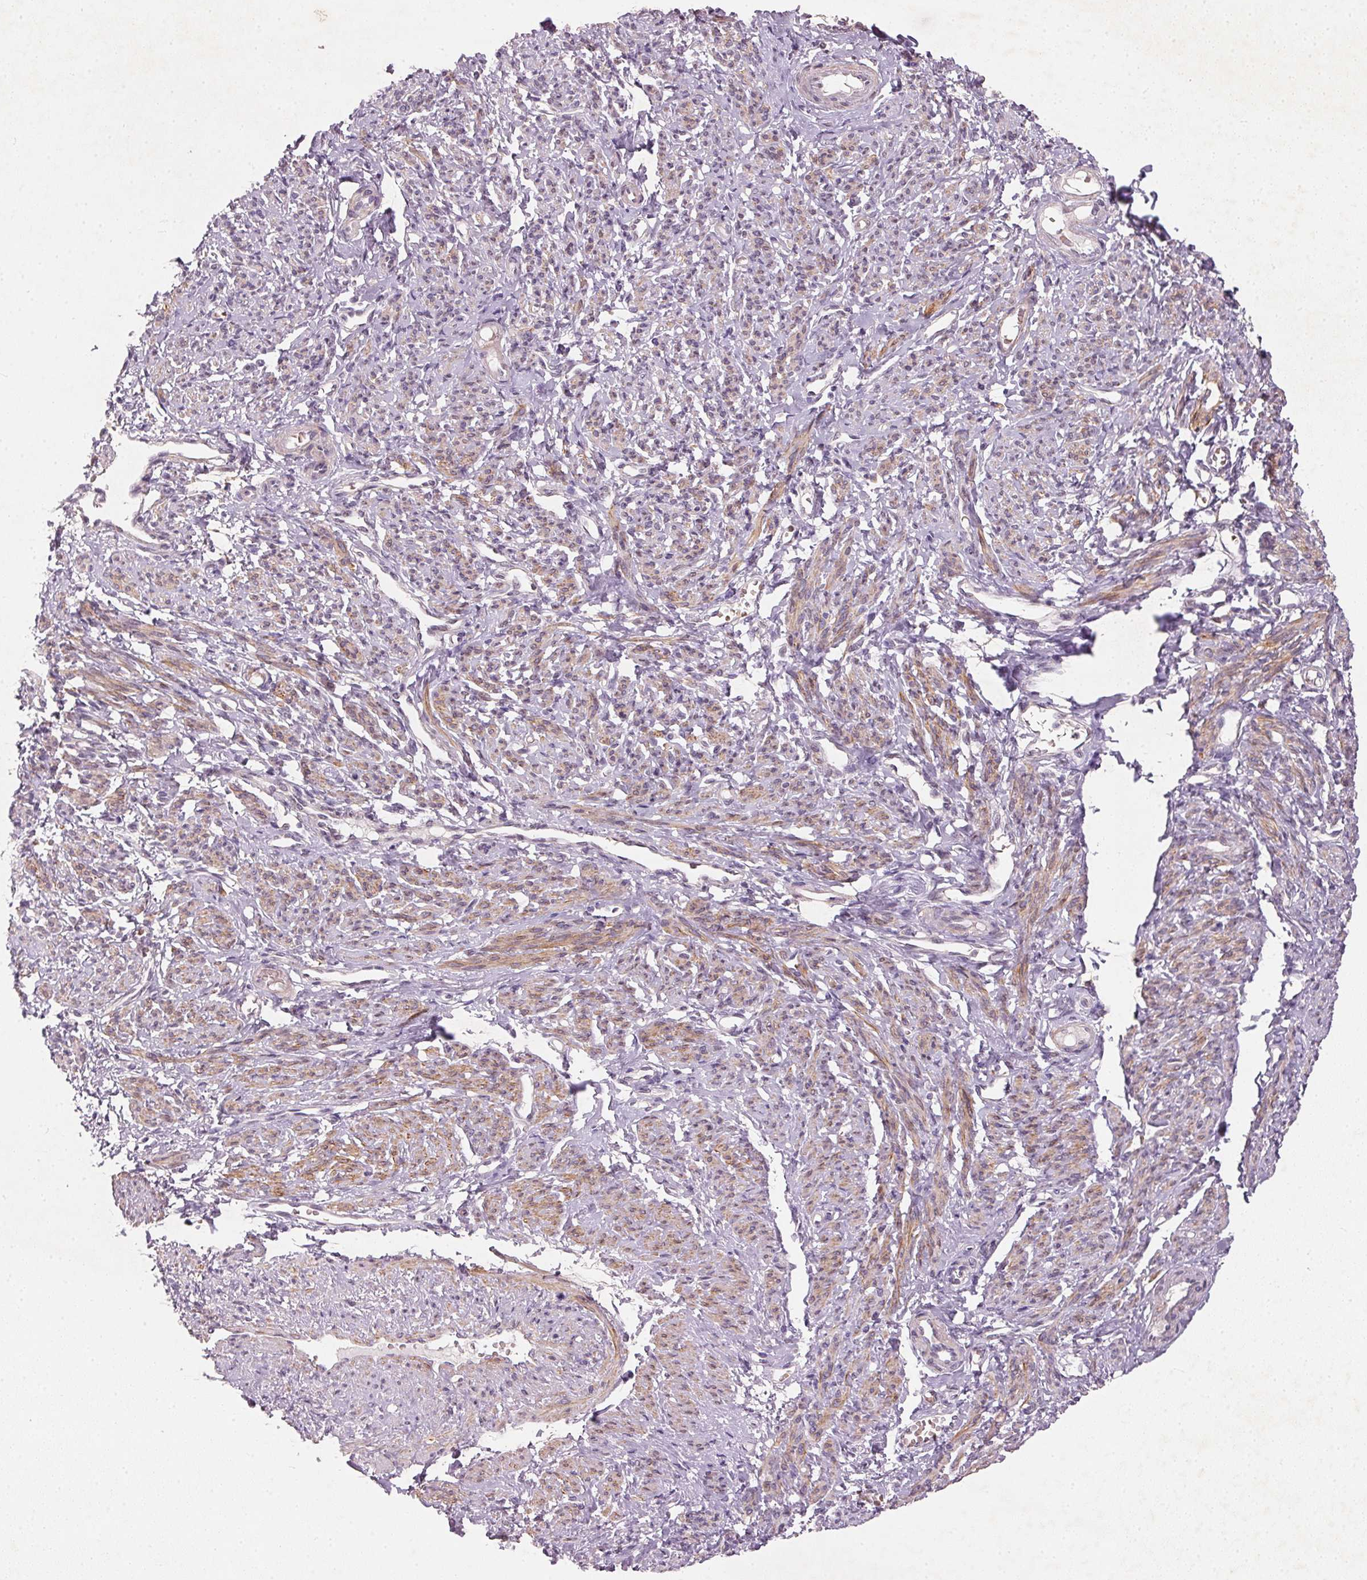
{"staining": {"intensity": "moderate", "quantity": "25%-75%", "location": "cytoplasmic/membranous"}, "tissue": "smooth muscle", "cell_type": "Smooth muscle cells", "image_type": "normal", "snomed": [{"axis": "morphology", "description": "Normal tissue, NOS"}, {"axis": "topography", "description": "Smooth muscle"}], "caption": "This micrograph displays immunohistochemistry staining of benign human smooth muscle, with medium moderate cytoplasmic/membranous positivity in about 25%-75% of smooth muscle cells.", "gene": "KCNK15", "patient": {"sex": "female", "age": 65}}